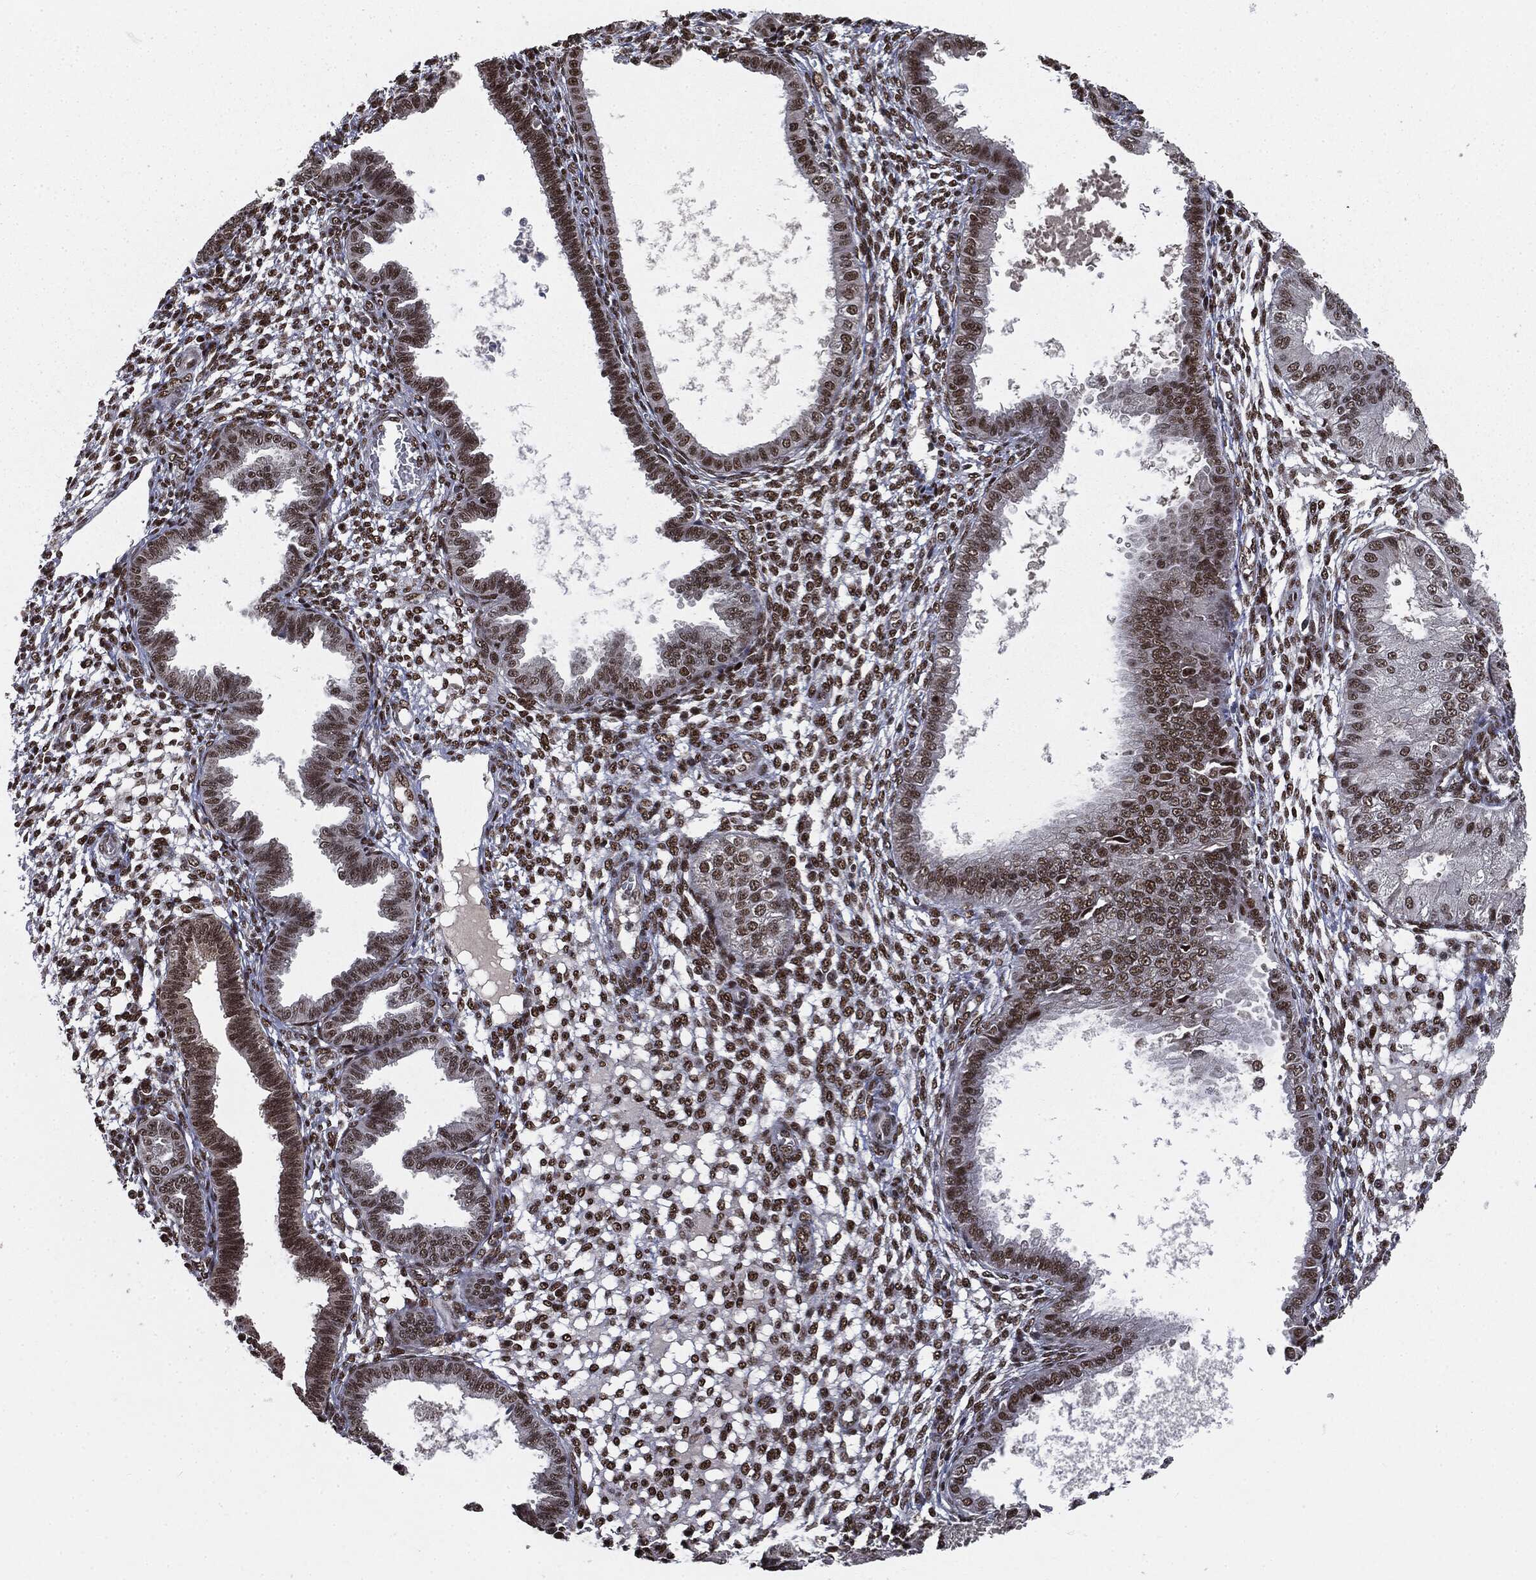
{"staining": {"intensity": "strong", "quantity": ">75%", "location": "nuclear"}, "tissue": "endometrium", "cell_type": "Cells in endometrial stroma", "image_type": "normal", "snomed": [{"axis": "morphology", "description": "Normal tissue, NOS"}, {"axis": "topography", "description": "Endometrium"}], "caption": "A high amount of strong nuclear expression is appreciated in about >75% of cells in endometrial stroma in benign endometrium. The staining was performed using DAB (3,3'-diaminobenzidine) to visualize the protein expression in brown, while the nuclei were stained in blue with hematoxylin (Magnification: 20x).", "gene": "DPH2", "patient": {"sex": "female", "age": 43}}